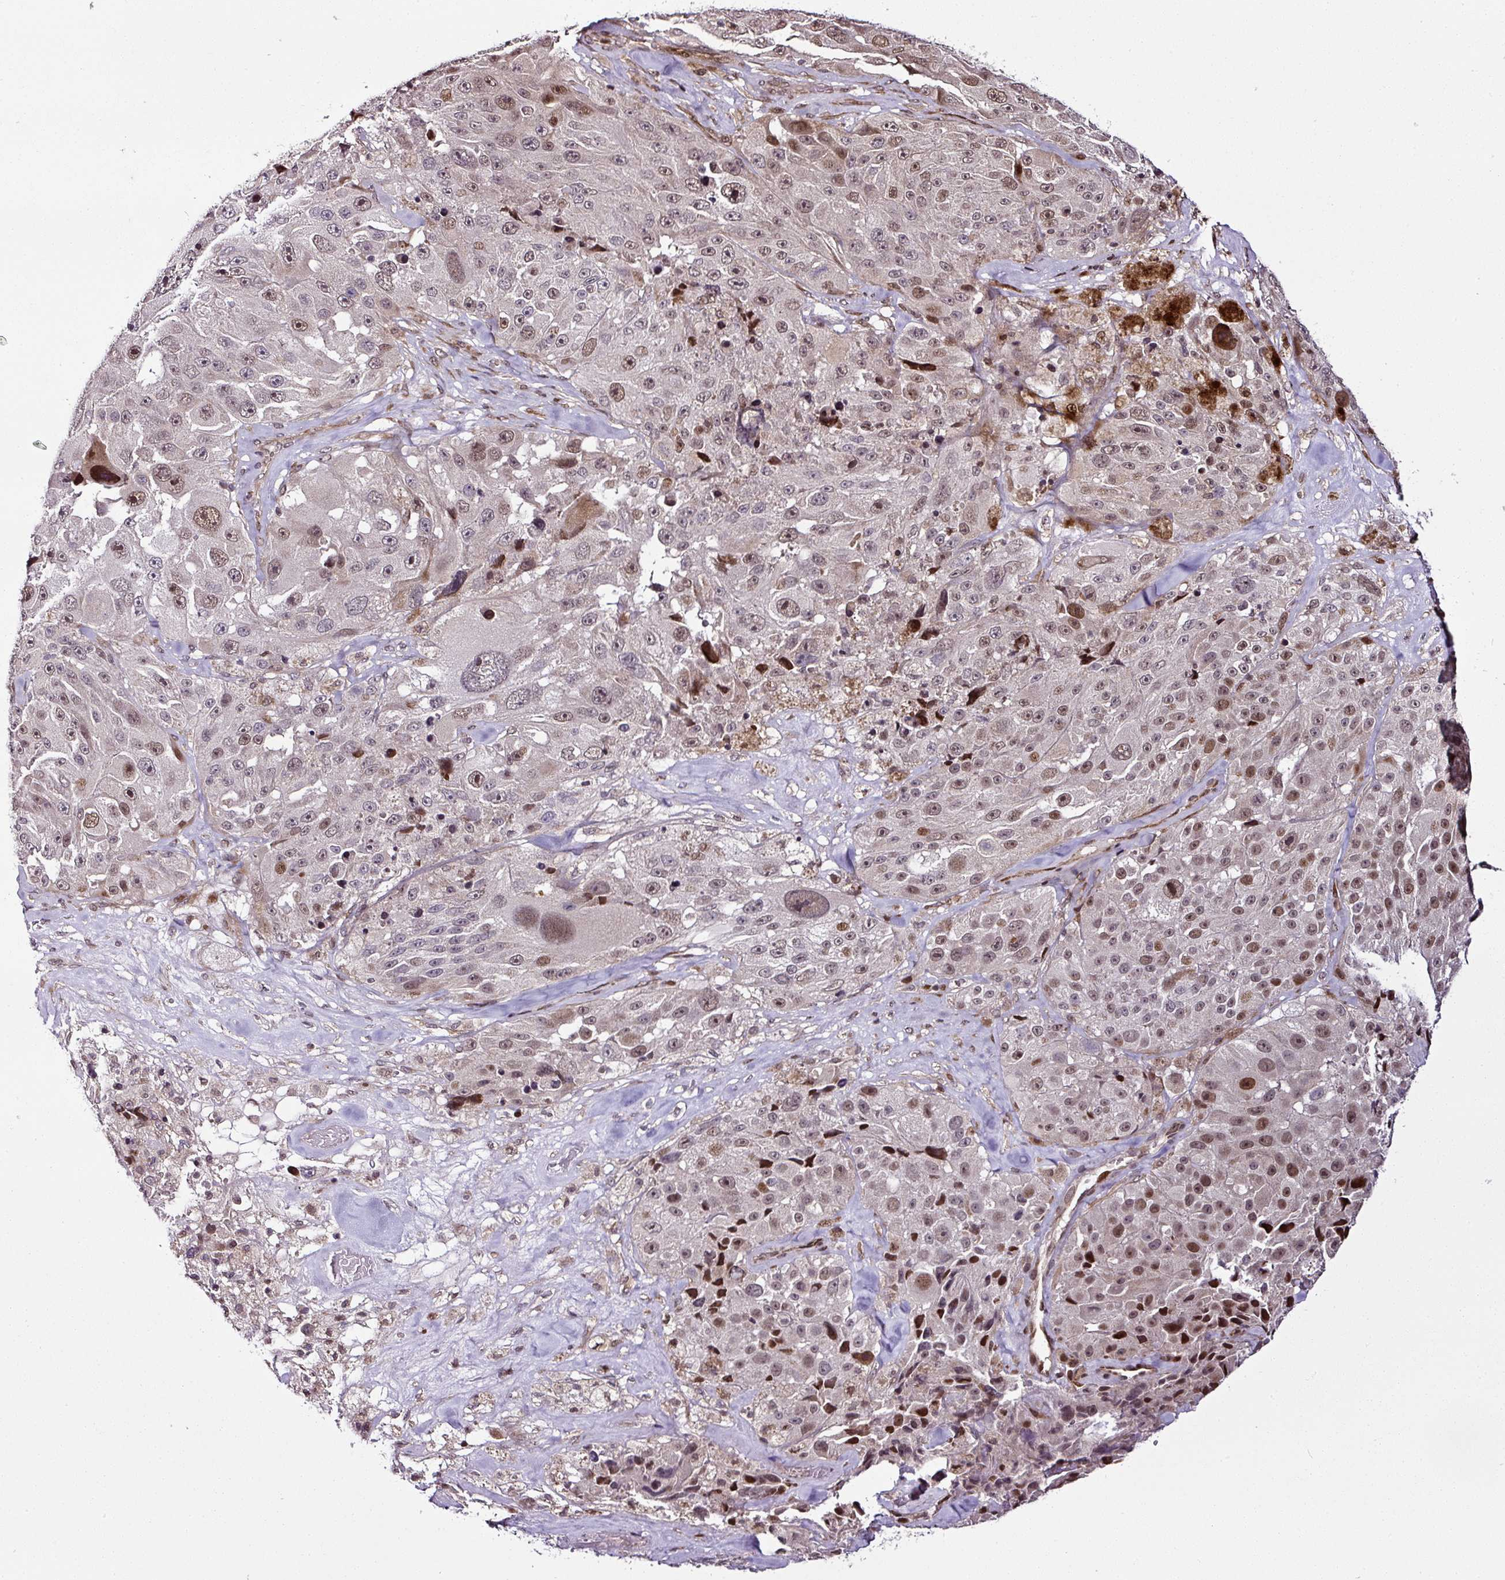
{"staining": {"intensity": "weak", "quantity": "25%-75%", "location": "nuclear"}, "tissue": "melanoma", "cell_type": "Tumor cells", "image_type": "cancer", "snomed": [{"axis": "morphology", "description": "Malignant melanoma, Metastatic site"}, {"axis": "topography", "description": "Lymph node"}], "caption": "A brown stain shows weak nuclear staining of a protein in malignant melanoma (metastatic site) tumor cells.", "gene": "COPRS", "patient": {"sex": "male", "age": 62}}